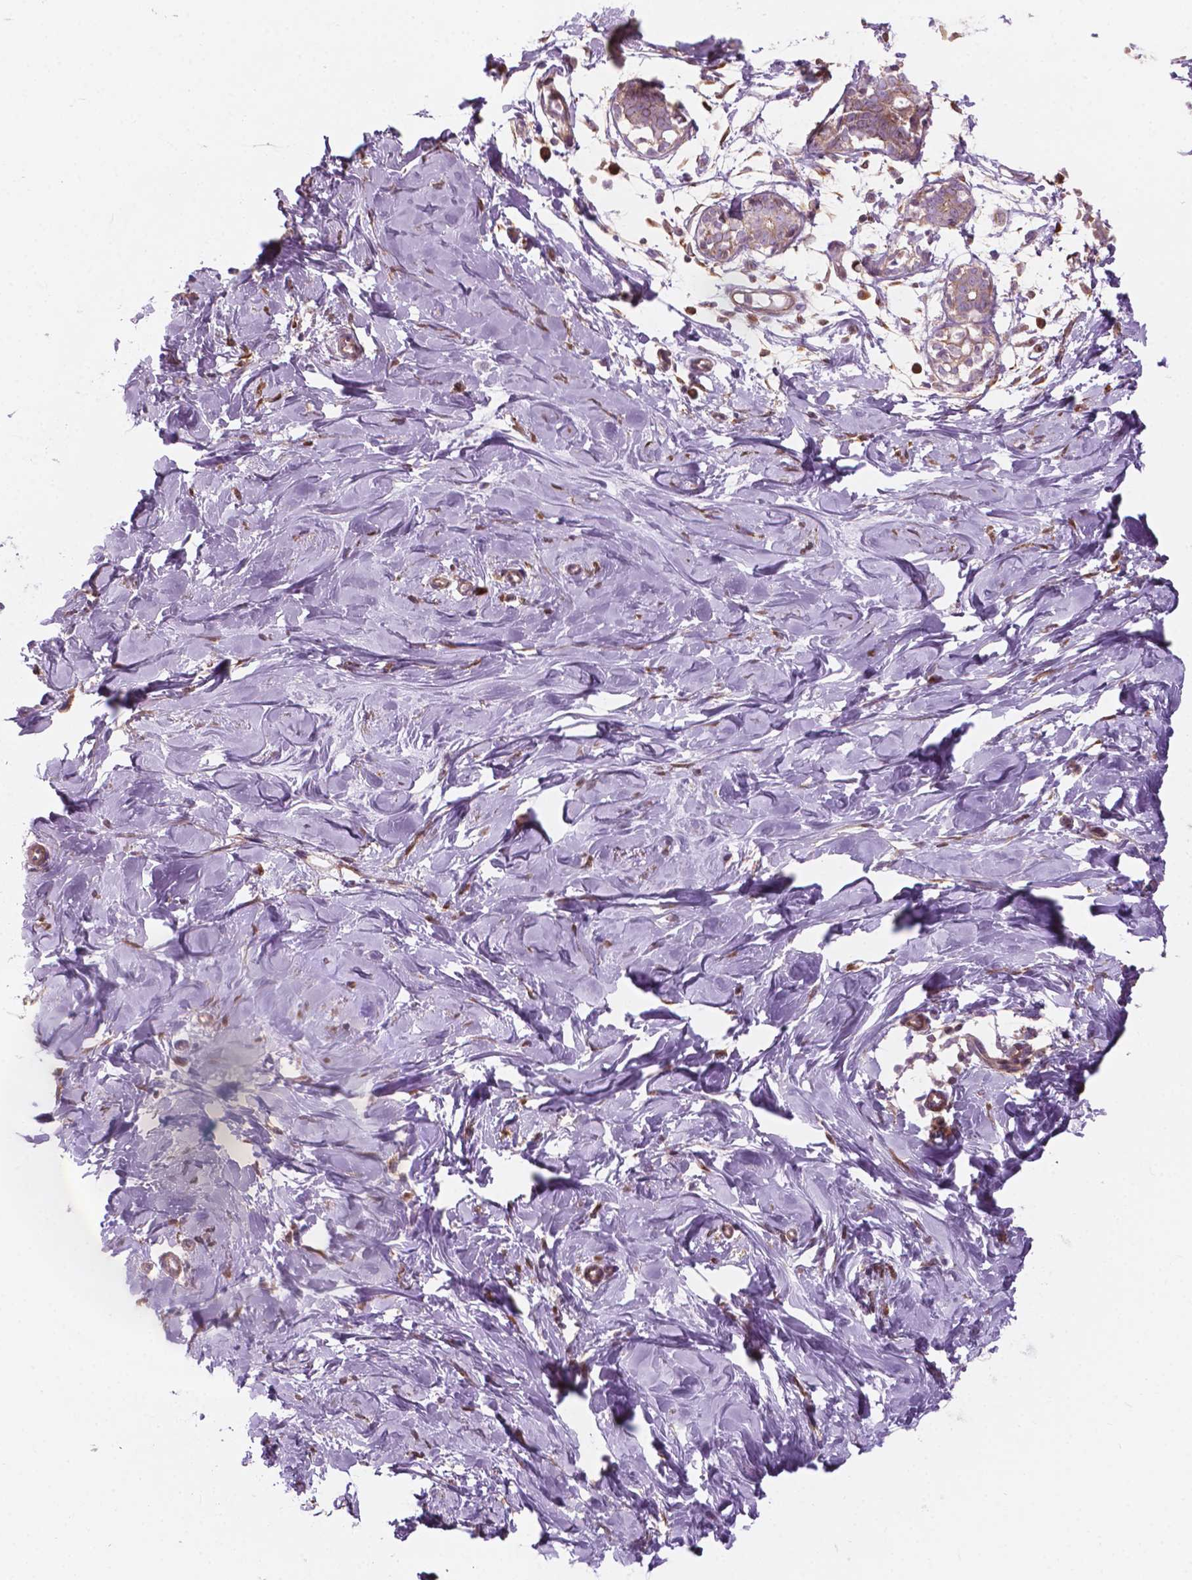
{"staining": {"intensity": "moderate", "quantity": "<25%", "location": "cytoplasmic/membranous"}, "tissue": "breast", "cell_type": "Adipocytes", "image_type": "normal", "snomed": [{"axis": "morphology", "description": "Normal tissue, NOS"}, {"axis": "topography", "description": "Breast"}], "caption": "Immunohistochemical staining of normal human breast reveals moderate cytoplasmic/membranous protein positivity in approximately <25% of adipocytes.", "gene": "SURF4", "patient": {"sex": "female", "age": 27}}